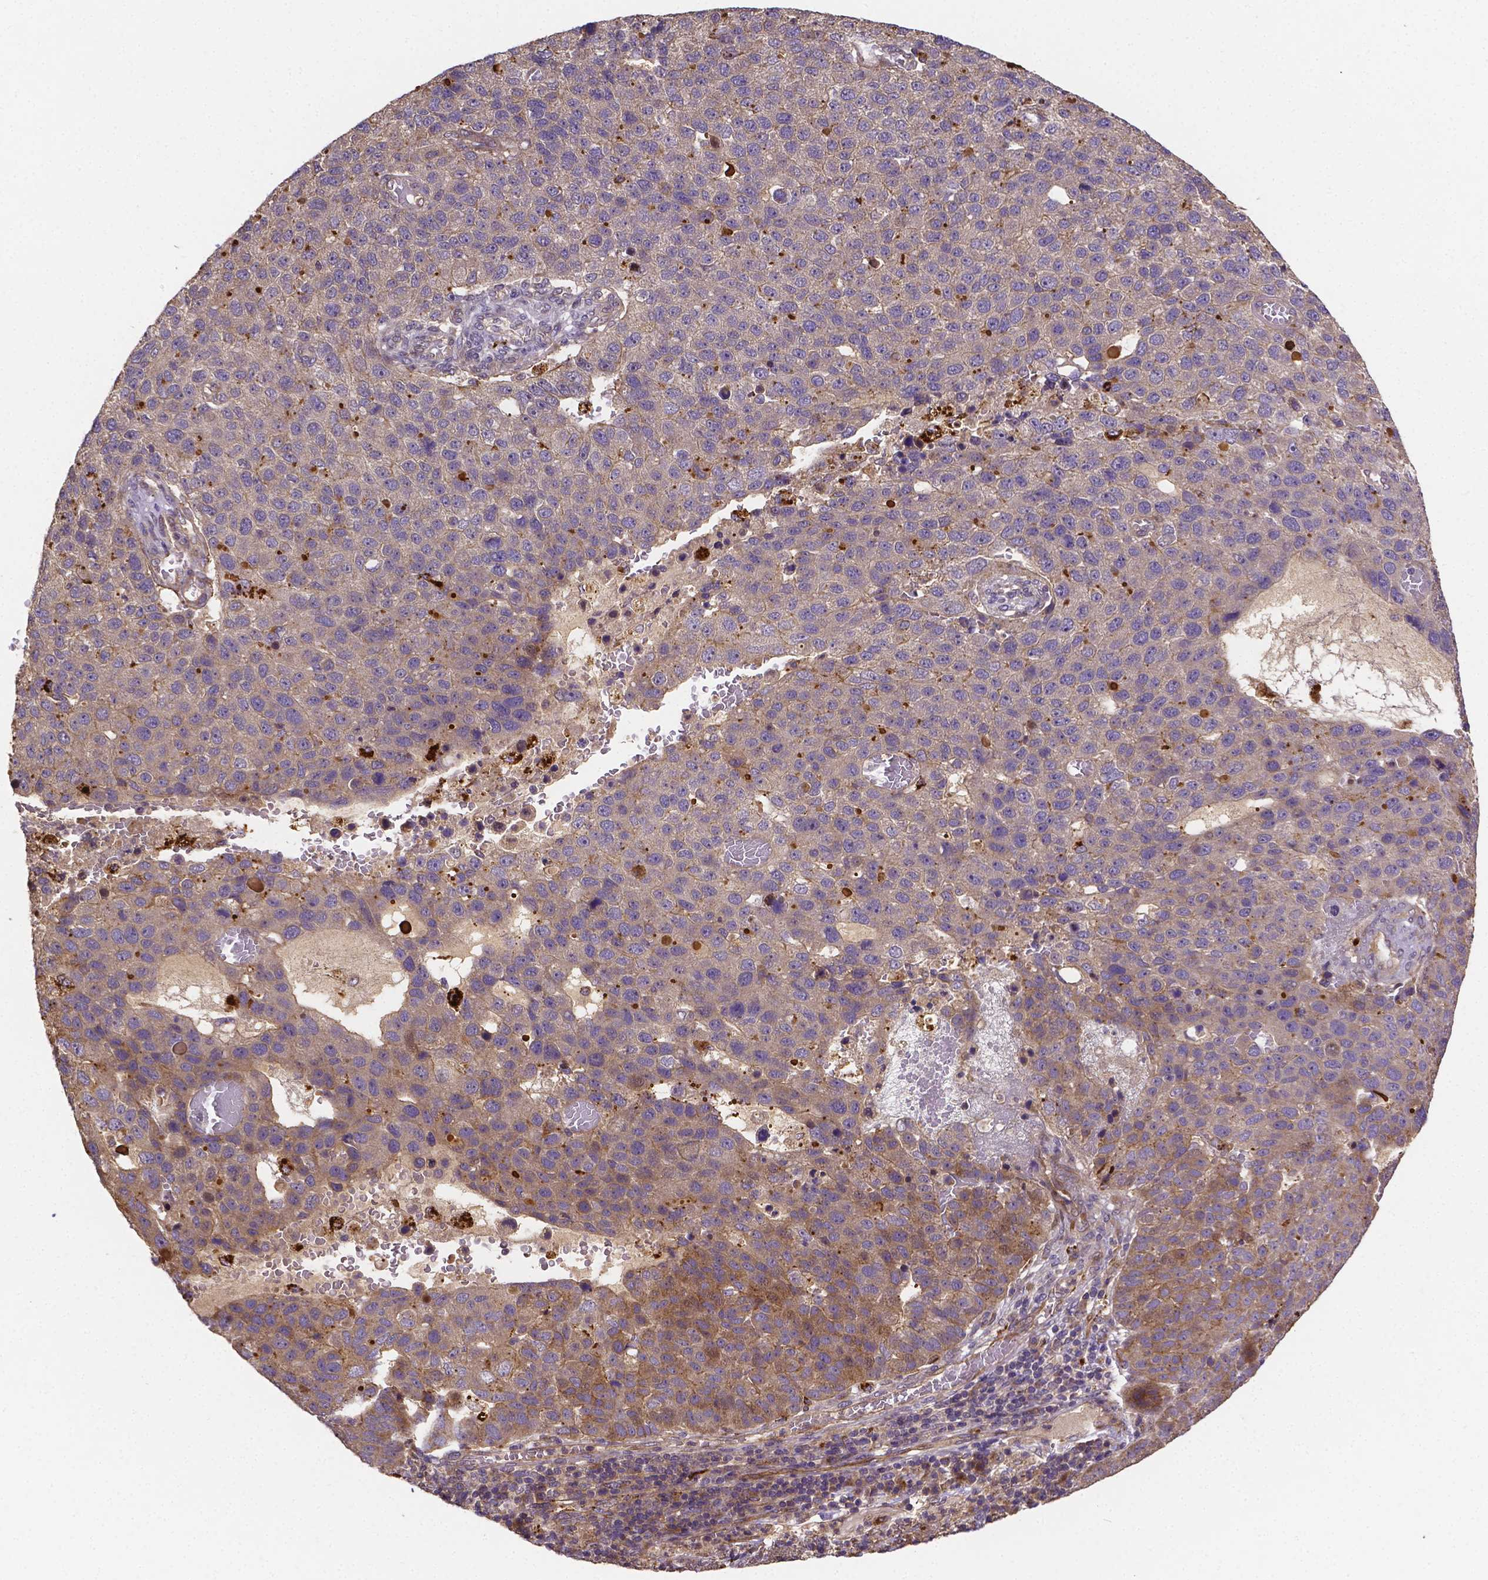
{"staining": {"intensity": "weak", "quantity": "<25%", "location": "cytoplasmic/membranous"}, "tissue": "pancreatic cancer", "cell_type": "Tumor cells", "image_type": "cancer", "snomed": [{"axis": "morphology", "description": "Adenocarcinoma, NOS"}, {"axis": "topography", "description": "Pancreas"}], "caption": "A high-resolution photomicrograph shows IHC staining of adenocarcinoma (pancreatic), which shows no significant positivity in tumor cells.", "gene": "RNF123", "patient": {"sex": "female", "age": 61}}